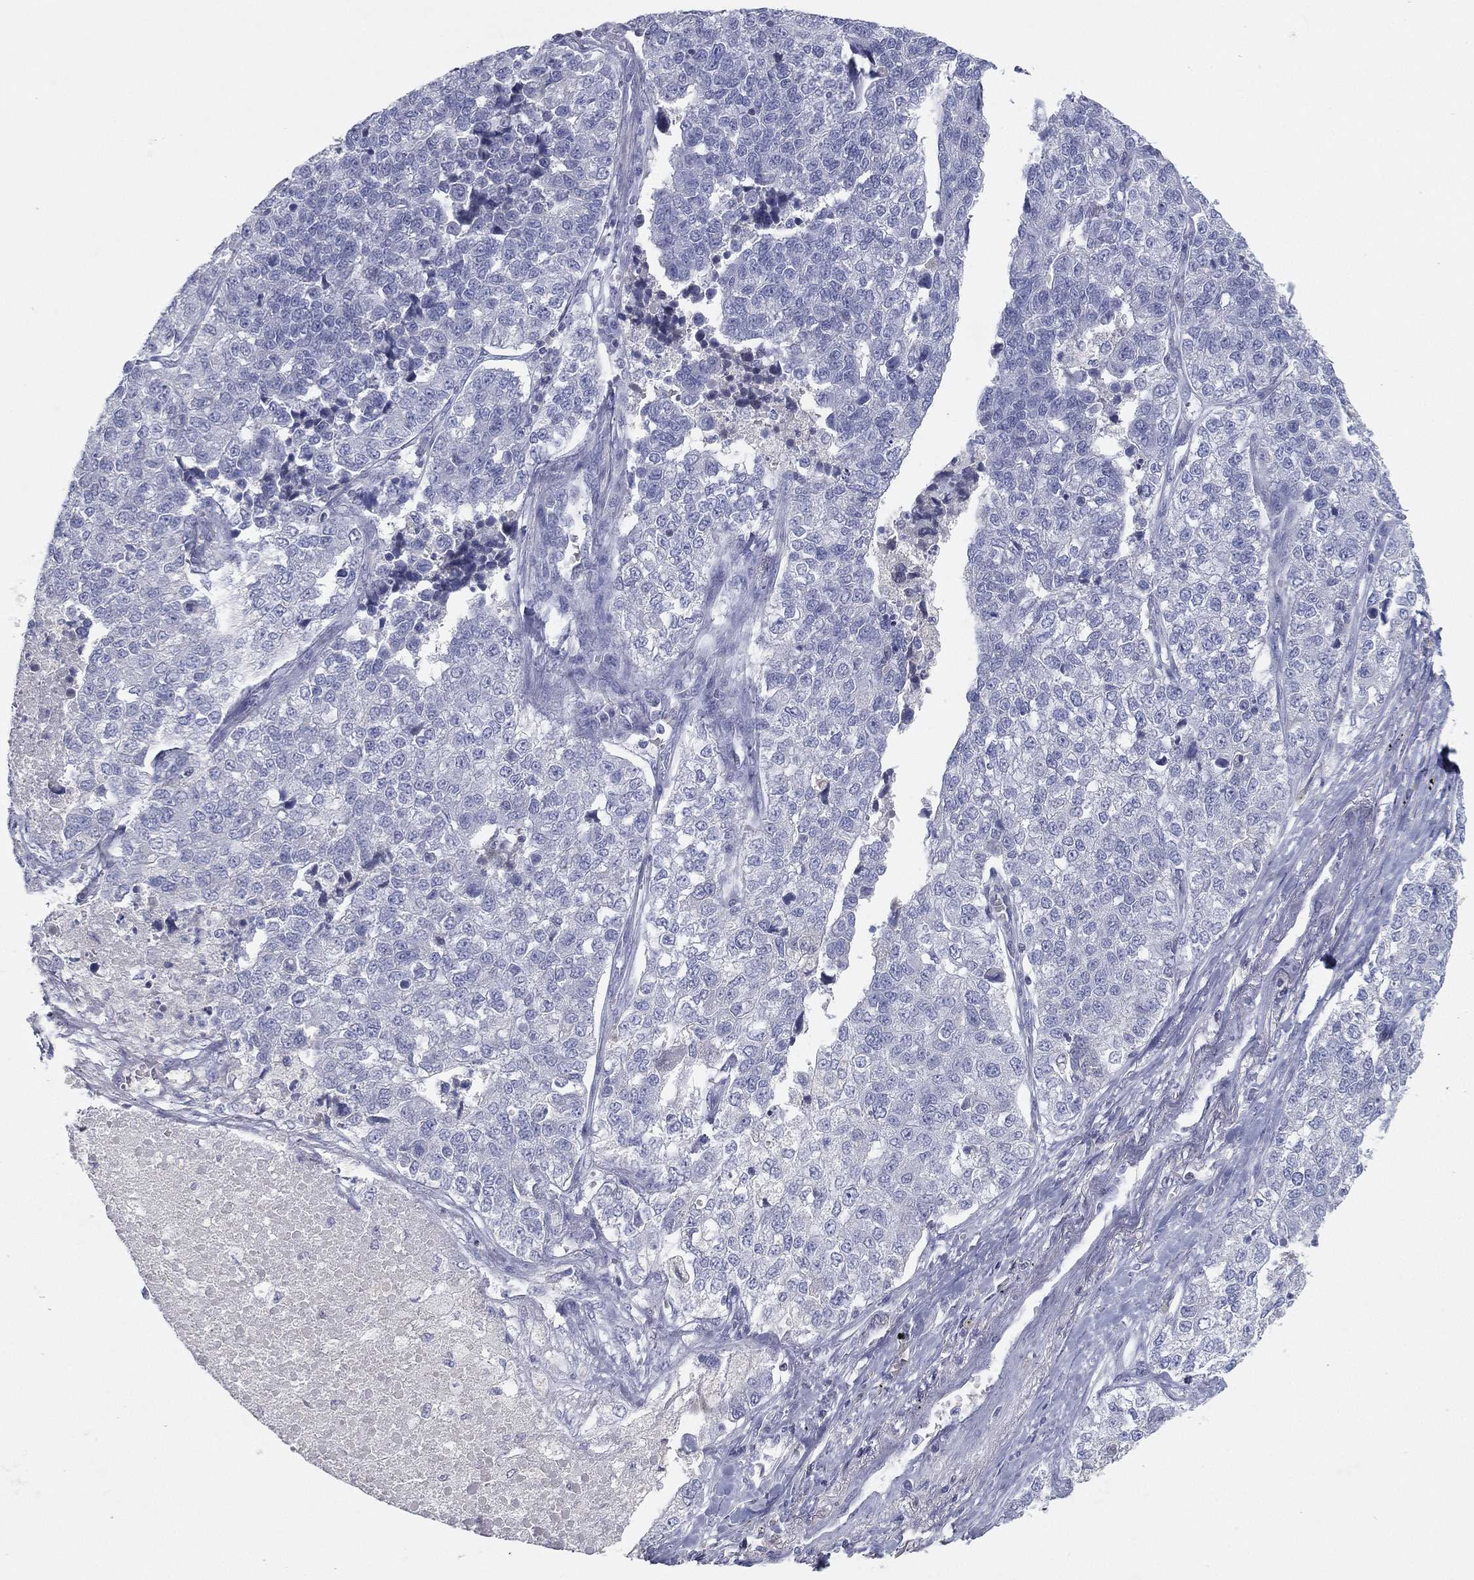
{"staining": {"intensity": "negative", "quantity": "none", "location": "none"}, "tissue": "lung cancer", "cell_type": "Tumor cells", "image_type": "cancer", "snomed": [{"axis": "morphology", "description": "Adenocarcinoma, NOS"}, {"axis": "topography", "description": "Lung"}], "caption": "Immunohistochemistry (IHC) micrograph of human lung cancer (adenocarcinoma) stained for a protein (brown), which demonstrates no staining in tumor cells.", "gene": "CPT1B", "patient": {"sex": "male", "age": 49}}